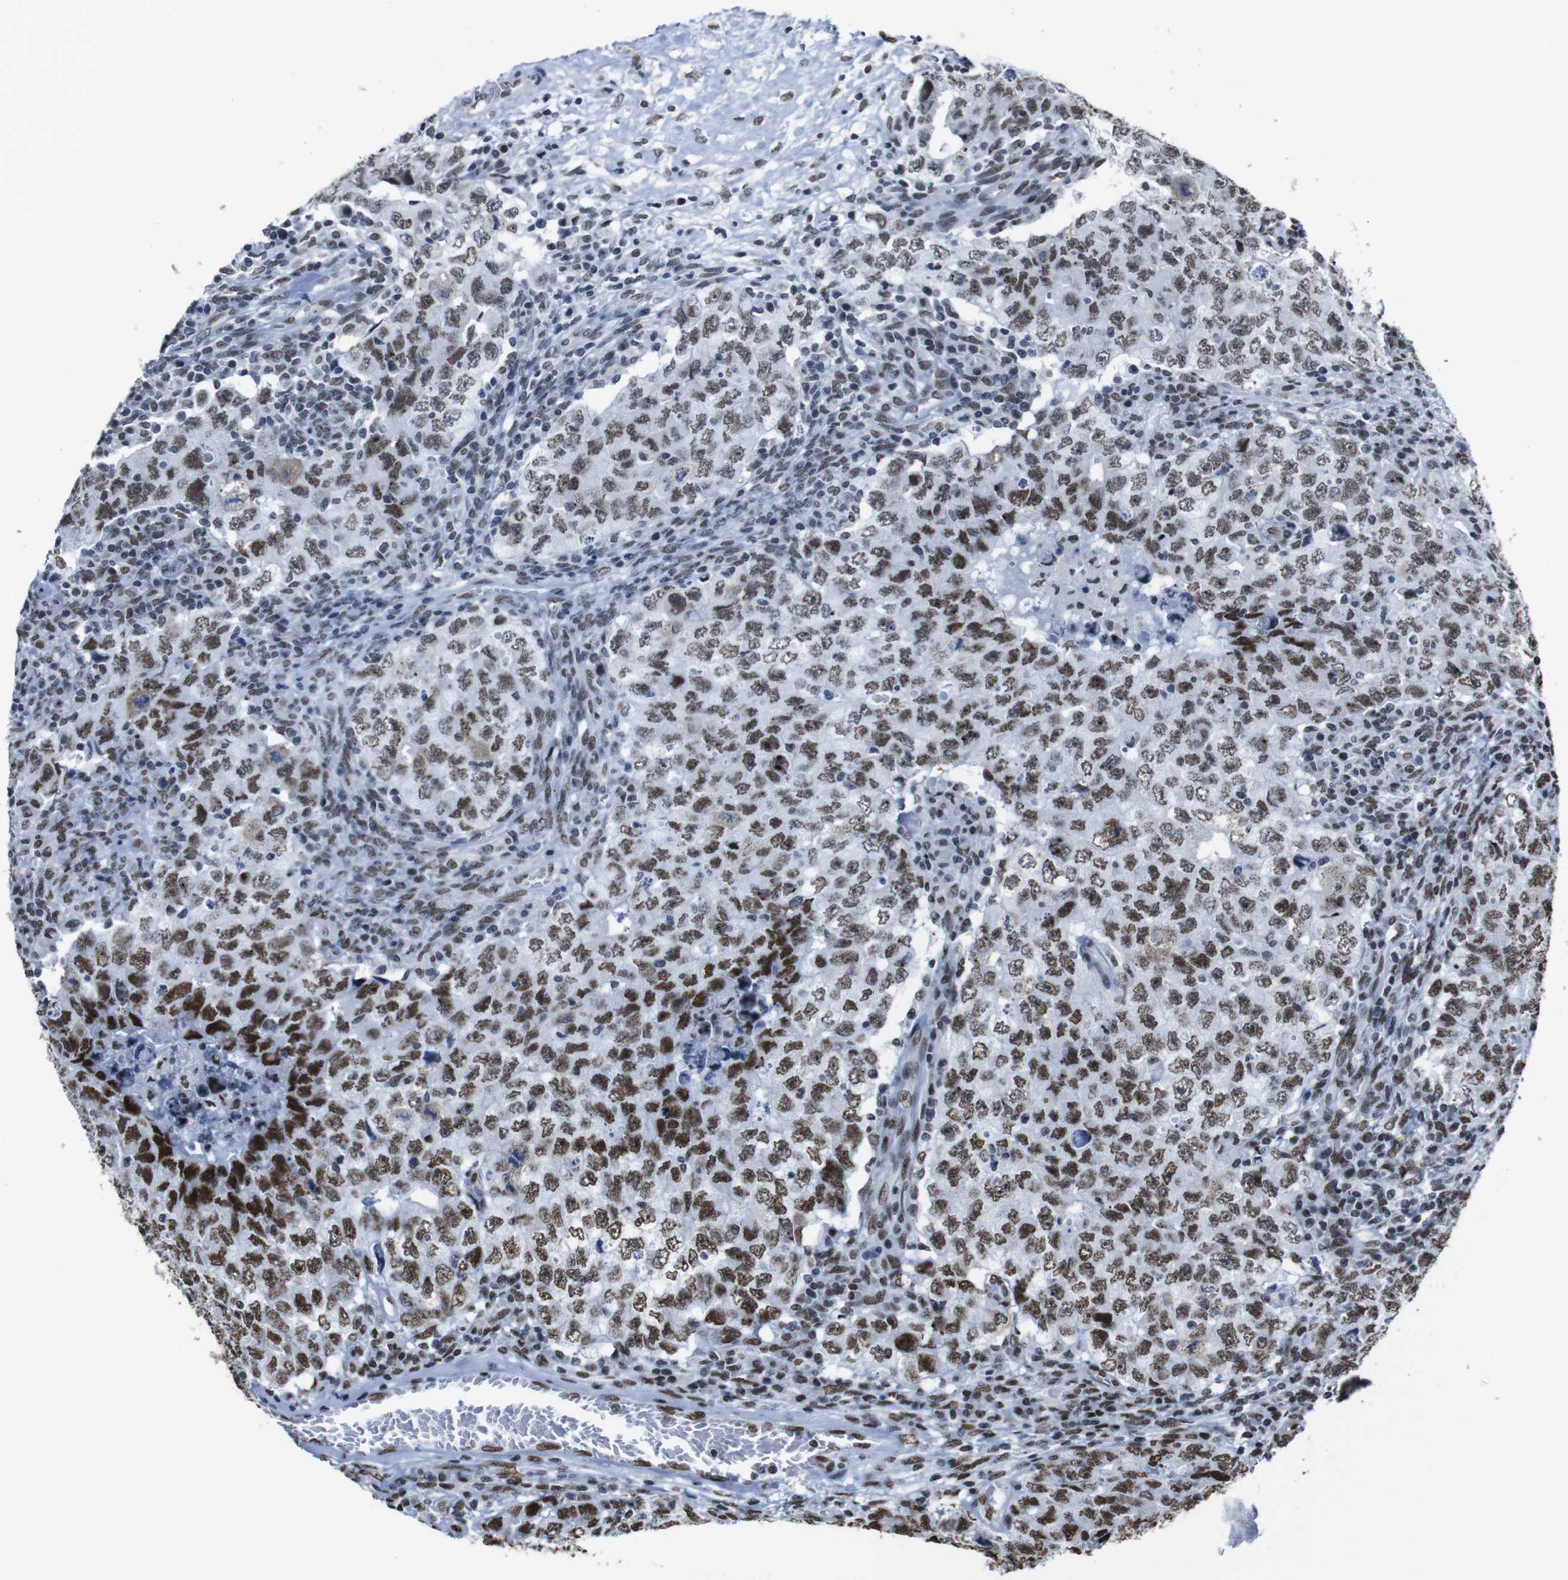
{"staining": {"intensity": "strong", "quantity": ">75%", "location": "nuclear"}, "tissue": "testis cancer", "cell_type": "Tumor cells", "image_type": "cancer", "snomed": [{"axis": "morphology", "description": "Carcinoma, Embryonal, NOS"}, {"axis": "topography", "description": "Testis"}], "caption": "An image of testis embryonal carcinoma stained for a protein shows strong nuclear brown staining in tumor cells.", "gene": "ROMO1", "patient": {"sex": "male", "age": 26}}